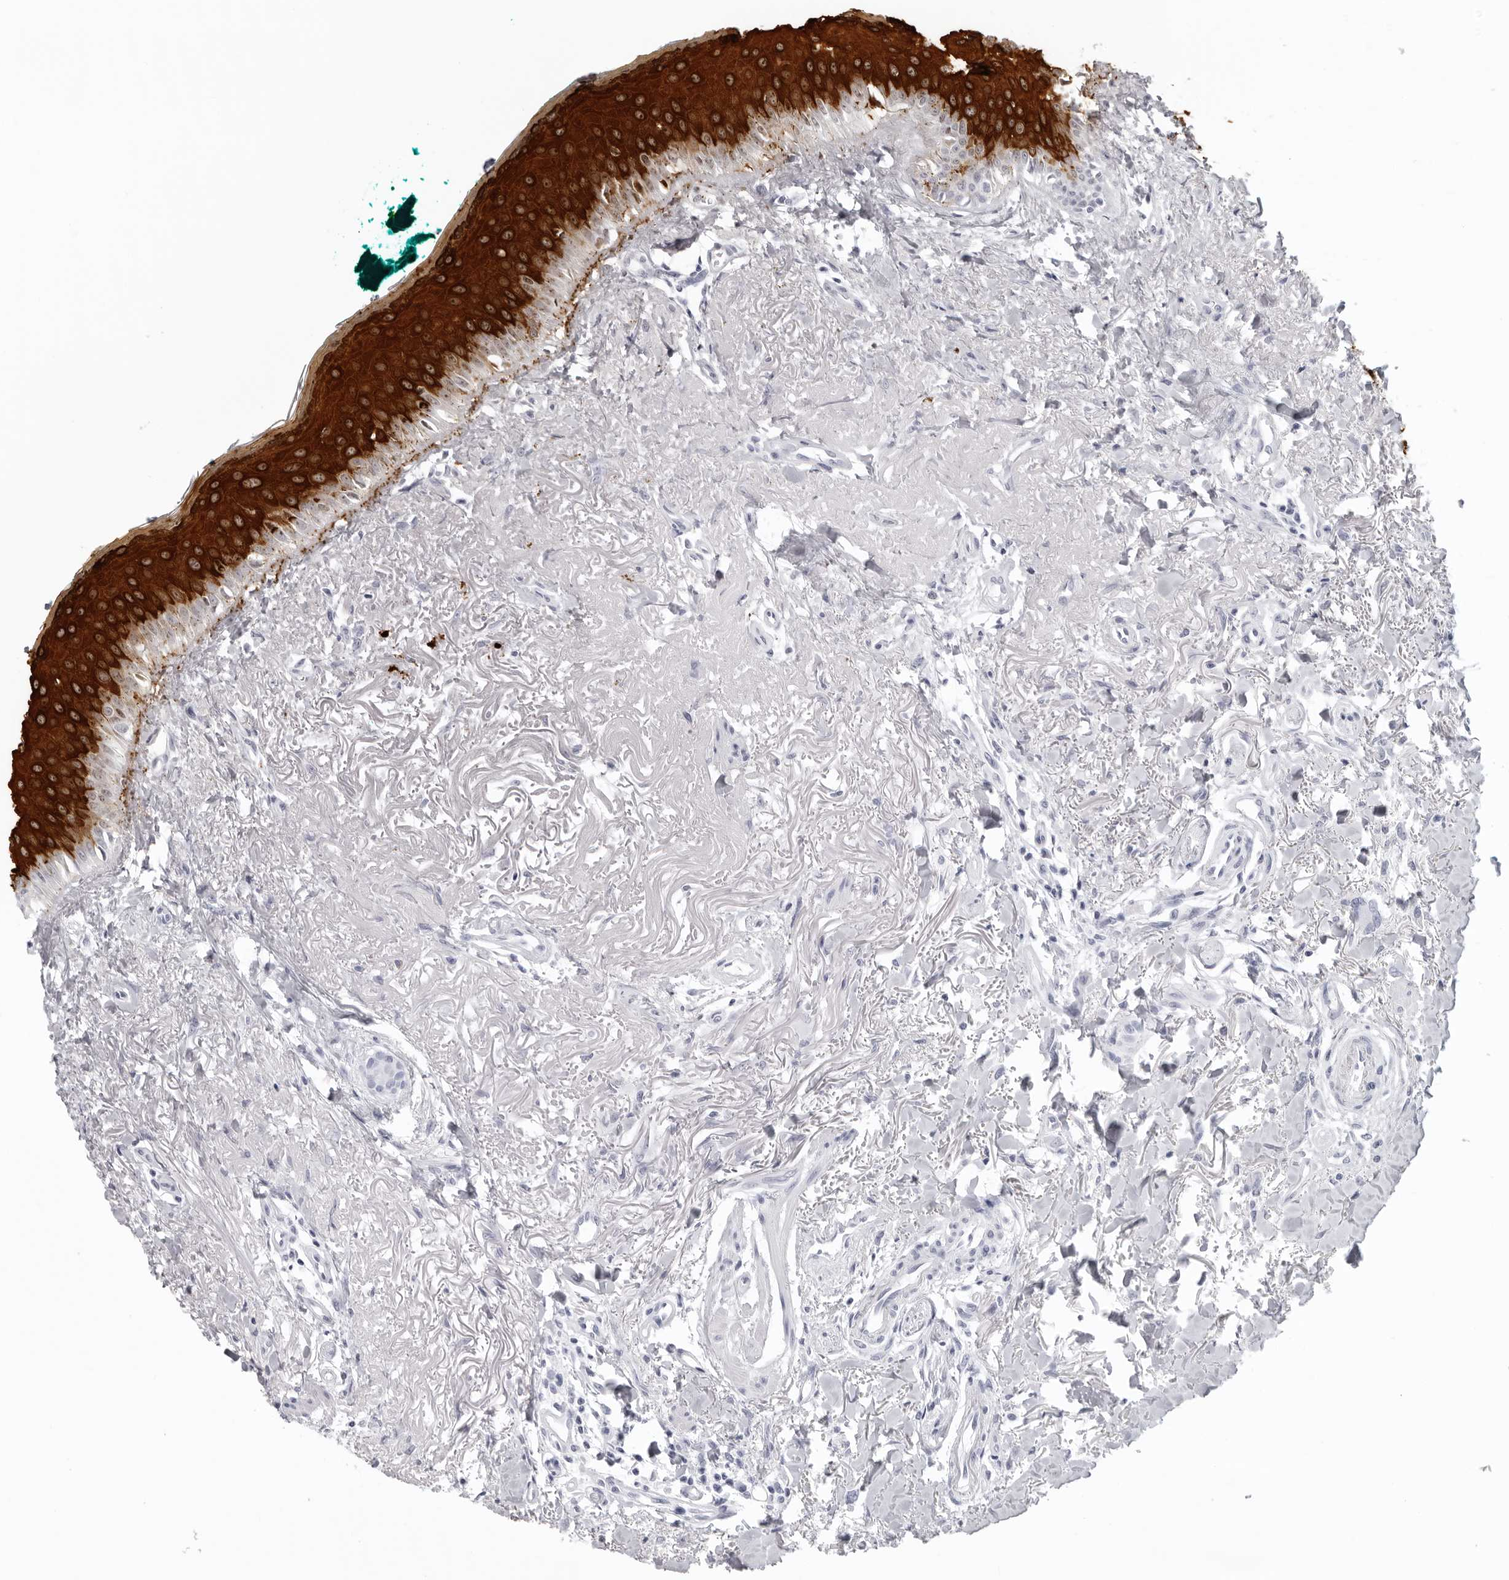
{"staining": {"intensity": "strong", "quantity": "25%-75%", "location": "cytoplasmic/membranous"}, "tissue": "oral mucosa", "cell_type": "Squamous epithelial cells", "image_type": "normal", "snomed": [{"axis": "morphology", "description": "Normal tissue, NOS"}, {"axis": "topography", "description": "Oral tissue"}], "caption": "This image exhibits immunohistochemistry (IHC) staining of normal oral mucosa, with high strong cytoplasmic/membranous expression in about 25%-75% of squamous epithelial cells.", "gene": "KLK9", "patient": {"sex": "female", "age": 70}}